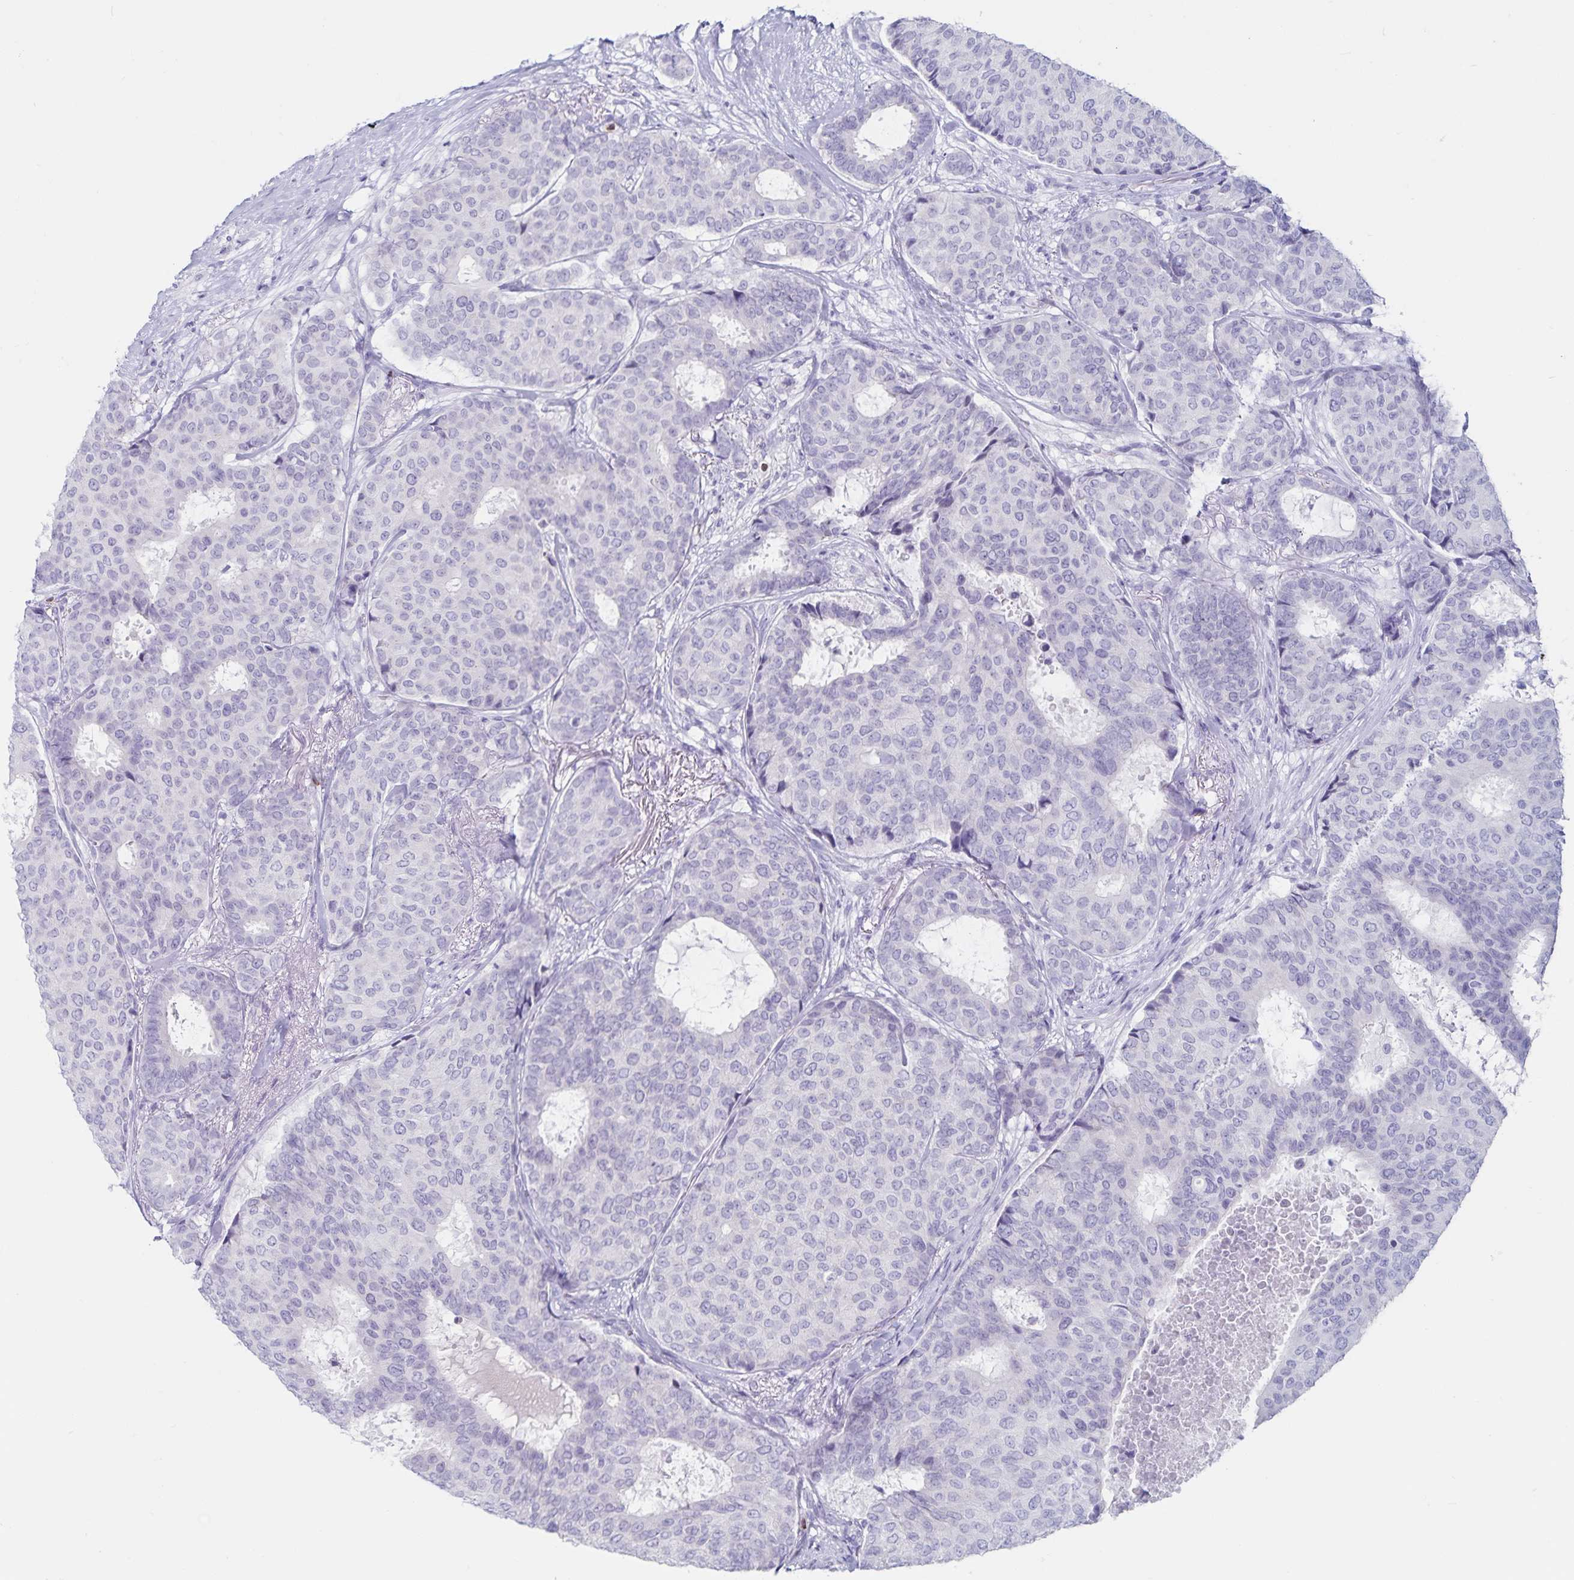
{"staining": {"intensity": "negative", "quantity": "none", "location": "none"}, "tissue": "breast cancer", "cell_type": "Tumor cells", "image_type": "cancer", "snomed": [{"axis": "morphology", "description": "Duct carcinoma"}, {"axis": "topography", "description": "Breast"}], "caption": "Immunohistochemical staining of human breast cancer exhibits no significant staining in tumor cells.", "gene": "GNLY", "patient": {"sex": "female", "age": 75}}